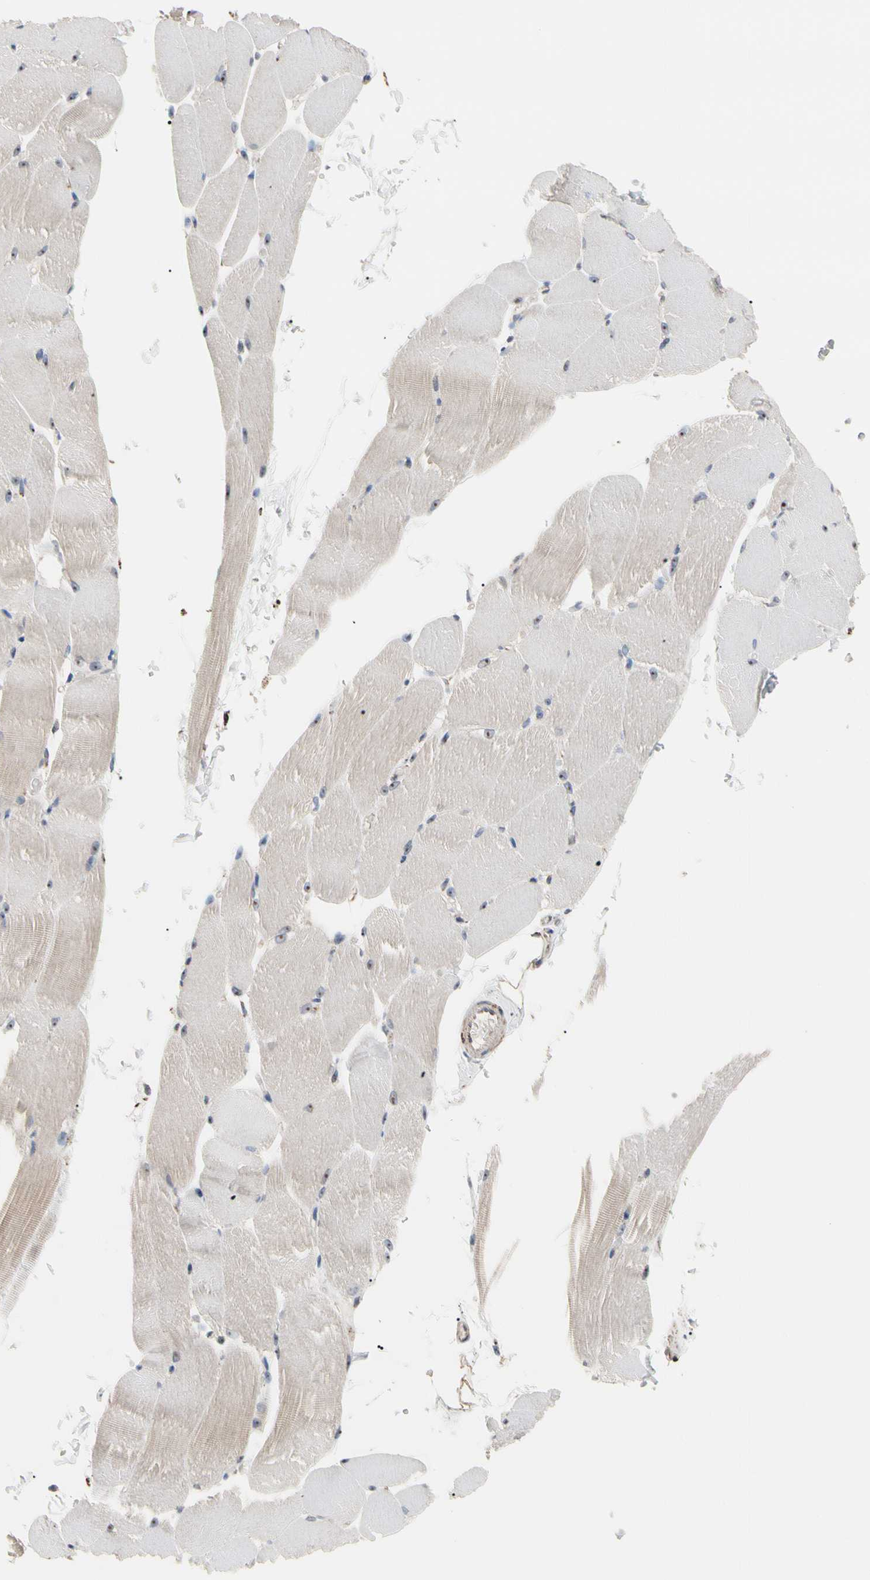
{"staining": {"intensity": "weak", "quantity": "25%-75%", "location": "cytoplasmic/membranous"}, "tissue": "skeletal muscle", "cell_type": "Myocytes", "image_type": "normal", "snomed": [{"axis": "morphology", "description": "Normal tissue, NOS"}, {"axis": "topography", "description": "Skeletal muscle"}, {"axis": "topography", "description": "Parathyroid gland"}], "caption": "Protein expression by IHC shows weak cytoplasmic/membranous staining in about 25%-75% of myocytes in normal skeletal muscle.", "gene": "FAM110B", "patient": {"sex": "female", "age": 37}}